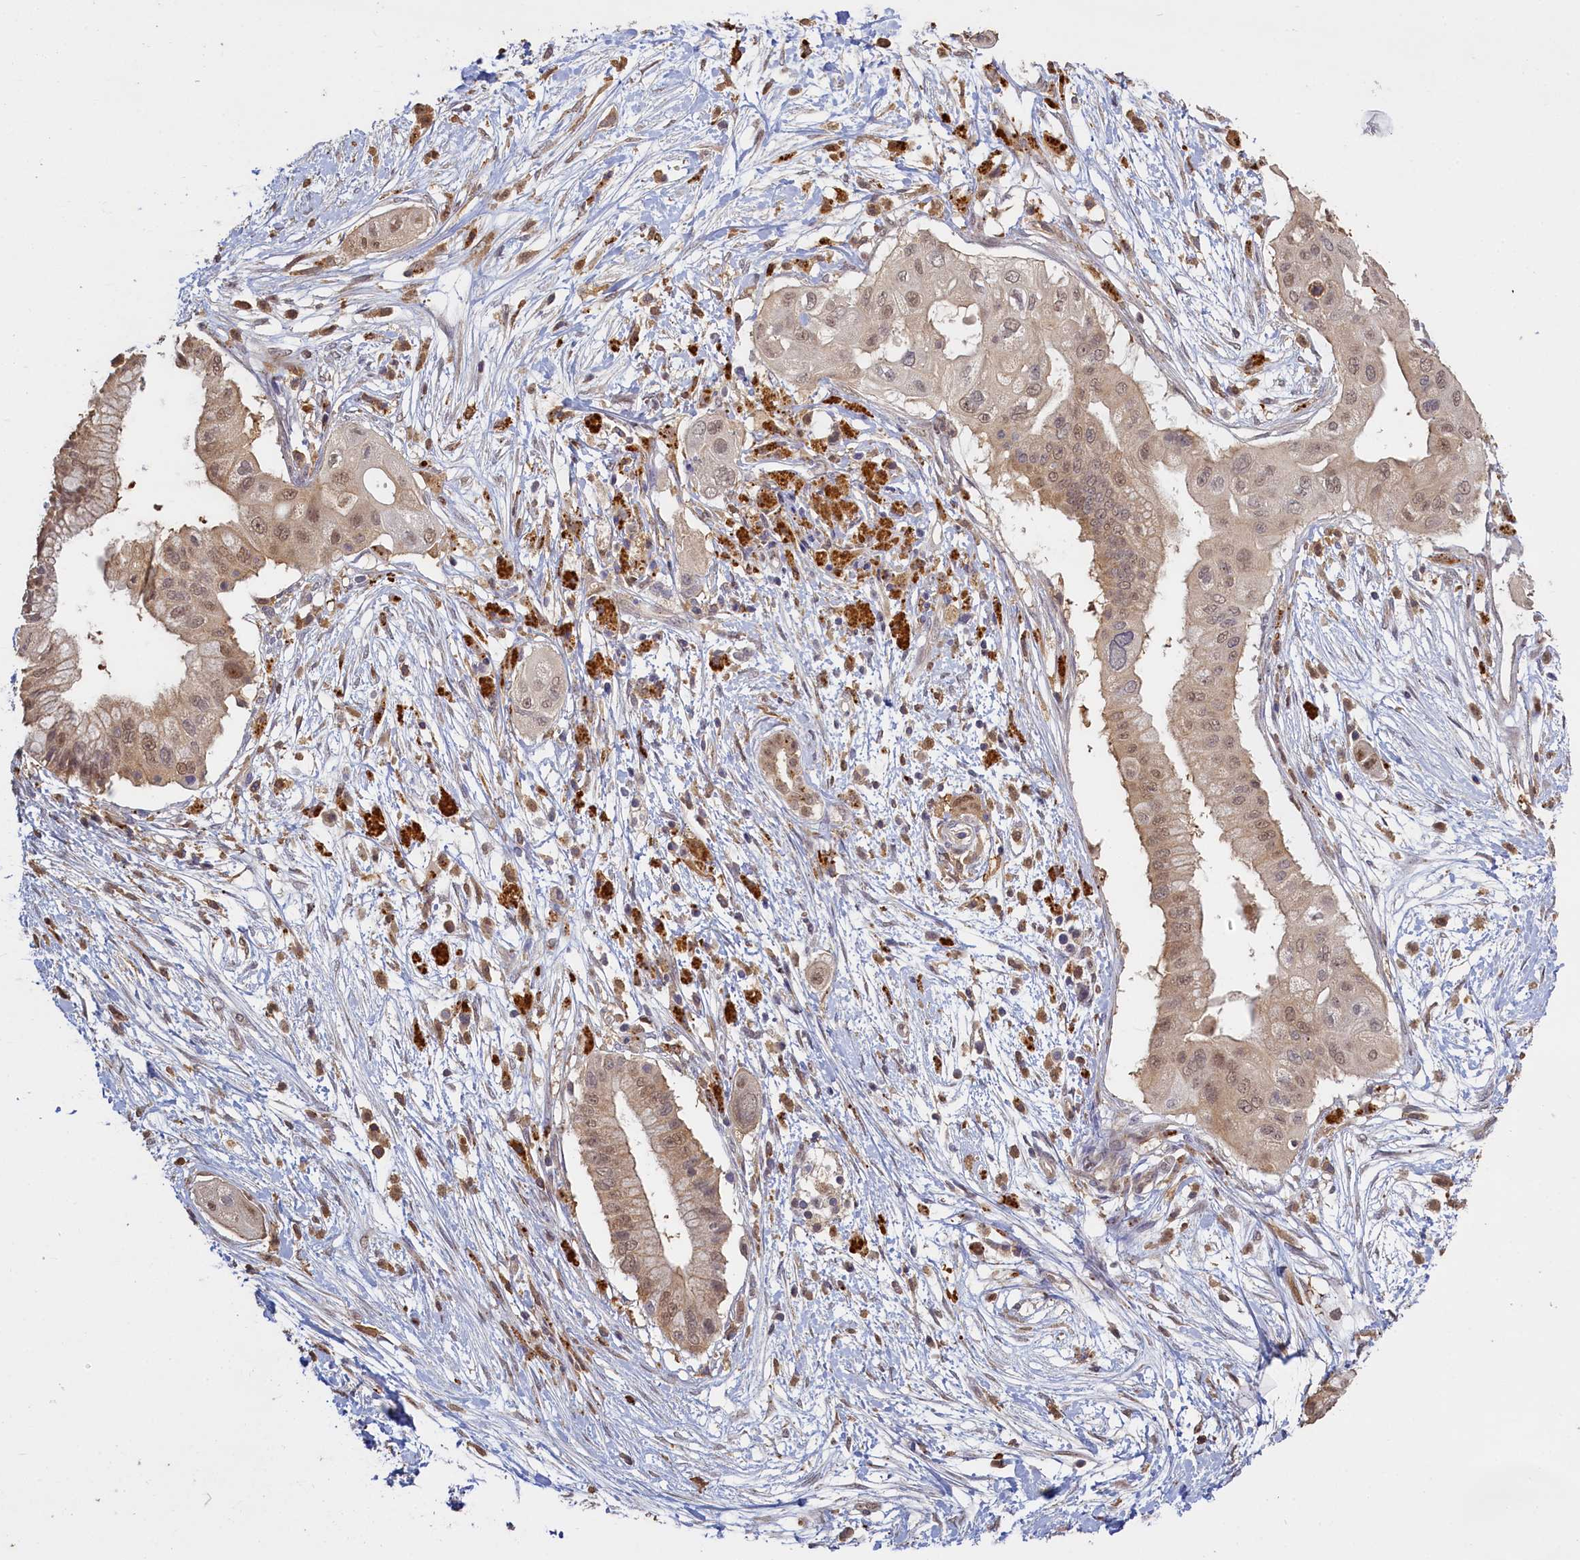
{"staining": {"intensity": "weak", "quantity": ">75%", "location": "cytoplasmic/membranous,nuclear"}, "tissue": "pancreatic cancer", "cell_type": "Tumor cells", "image_type": "cancer", "snomed": [{"axis": "morphology", "description": "Adenocarcinoma, NOS"}, {"axis": "topography", "description": "Pancreas"}], "caption": "This image demonstrates immunohistochemistry staining of human pancreatic cancer (adenocarcinoma), with low weak cytoplasmic/membranous and nuclear staining in approximately >75% of tumor cells.", "gene": "UCHL3", "patient": {"sex": "male", "age": 68}}